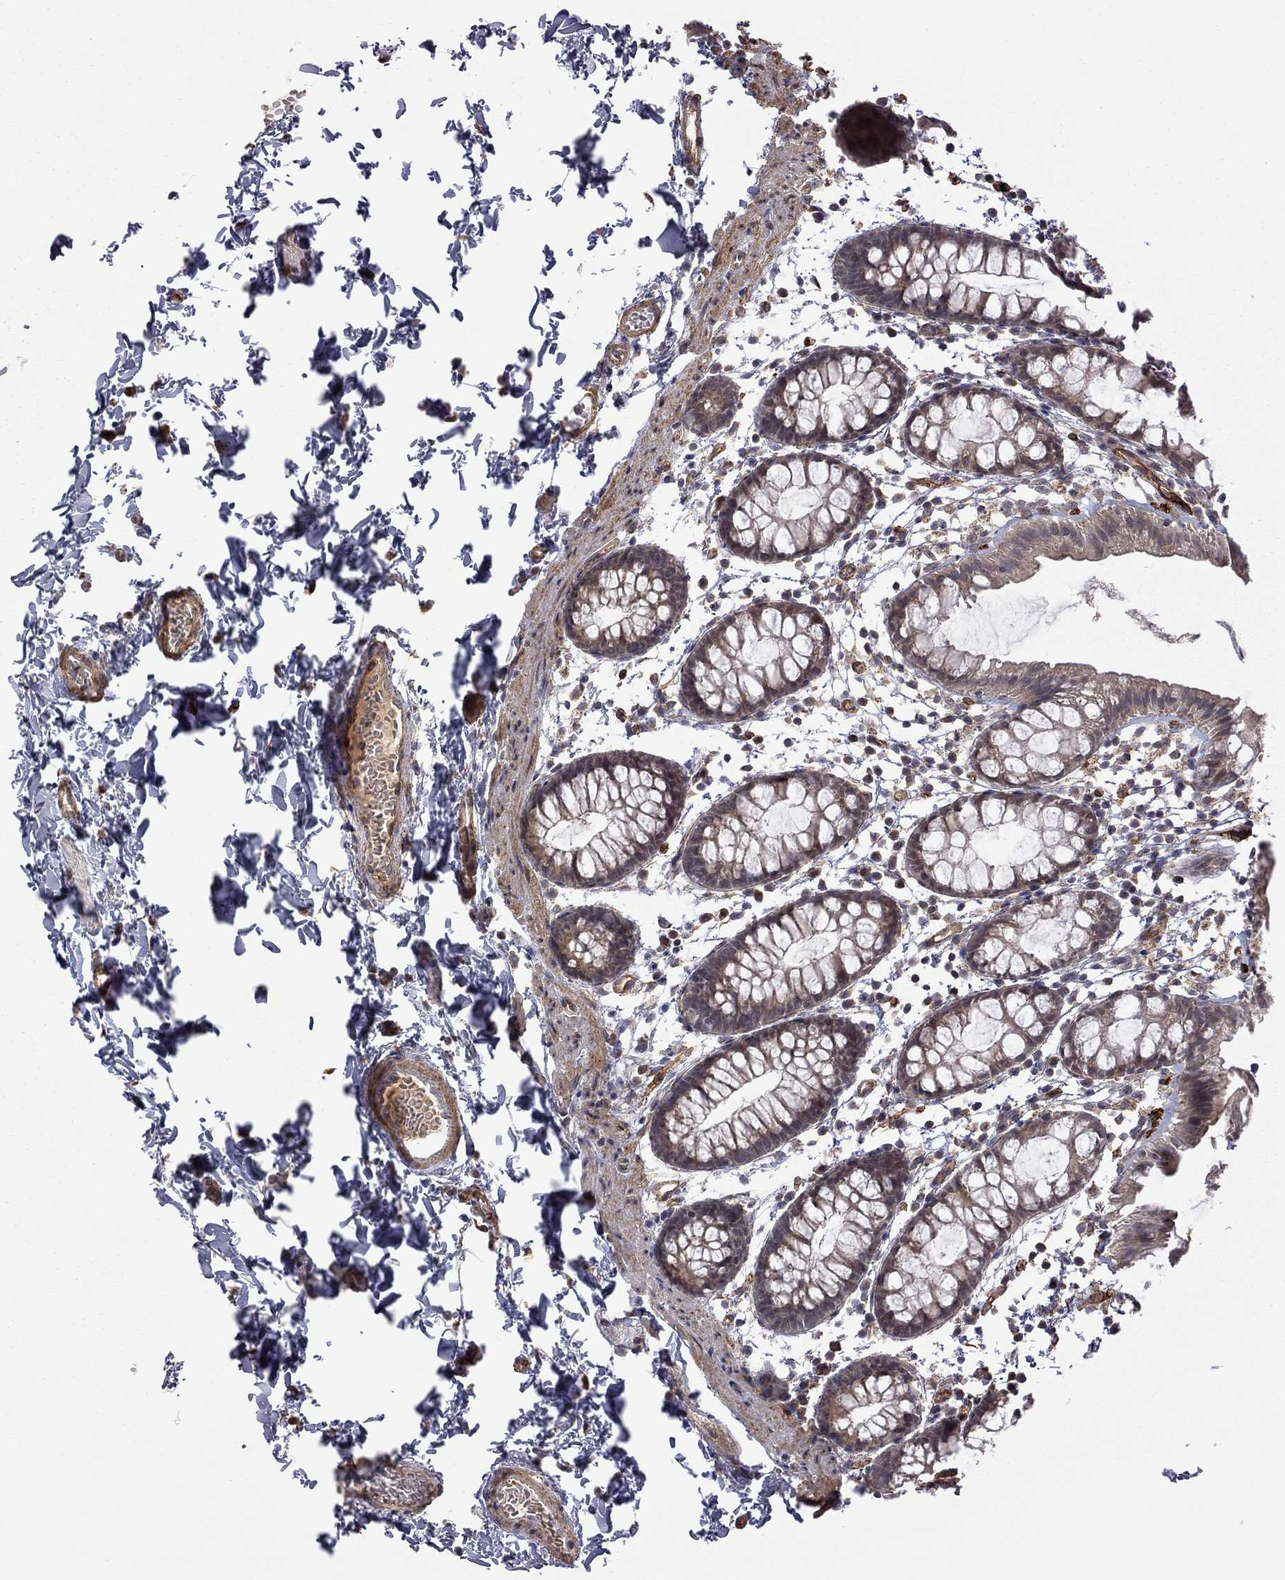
{"staining": {"intensity": "weak", "quantity": "25%-75%", "location": "cytoplasmic/membranous"}, "tissue": "rectum", "cell_type": "Glandular cells", "image_type": "normal", "snomed": [{"axis": "morphology", "description": "Normal tissue, NOS"}, {"axis": "topography", "description": "Rectum"}], "caption": "A high-resolution image shows immunohistochemistry staining of unremarkable rectum, which exhibits weak cytoplasmic/membranous positivity in about 25%-75% of glandular cells.", "gene": "EXOC3L2", "patient": {"sex": "male", "age": 57}}